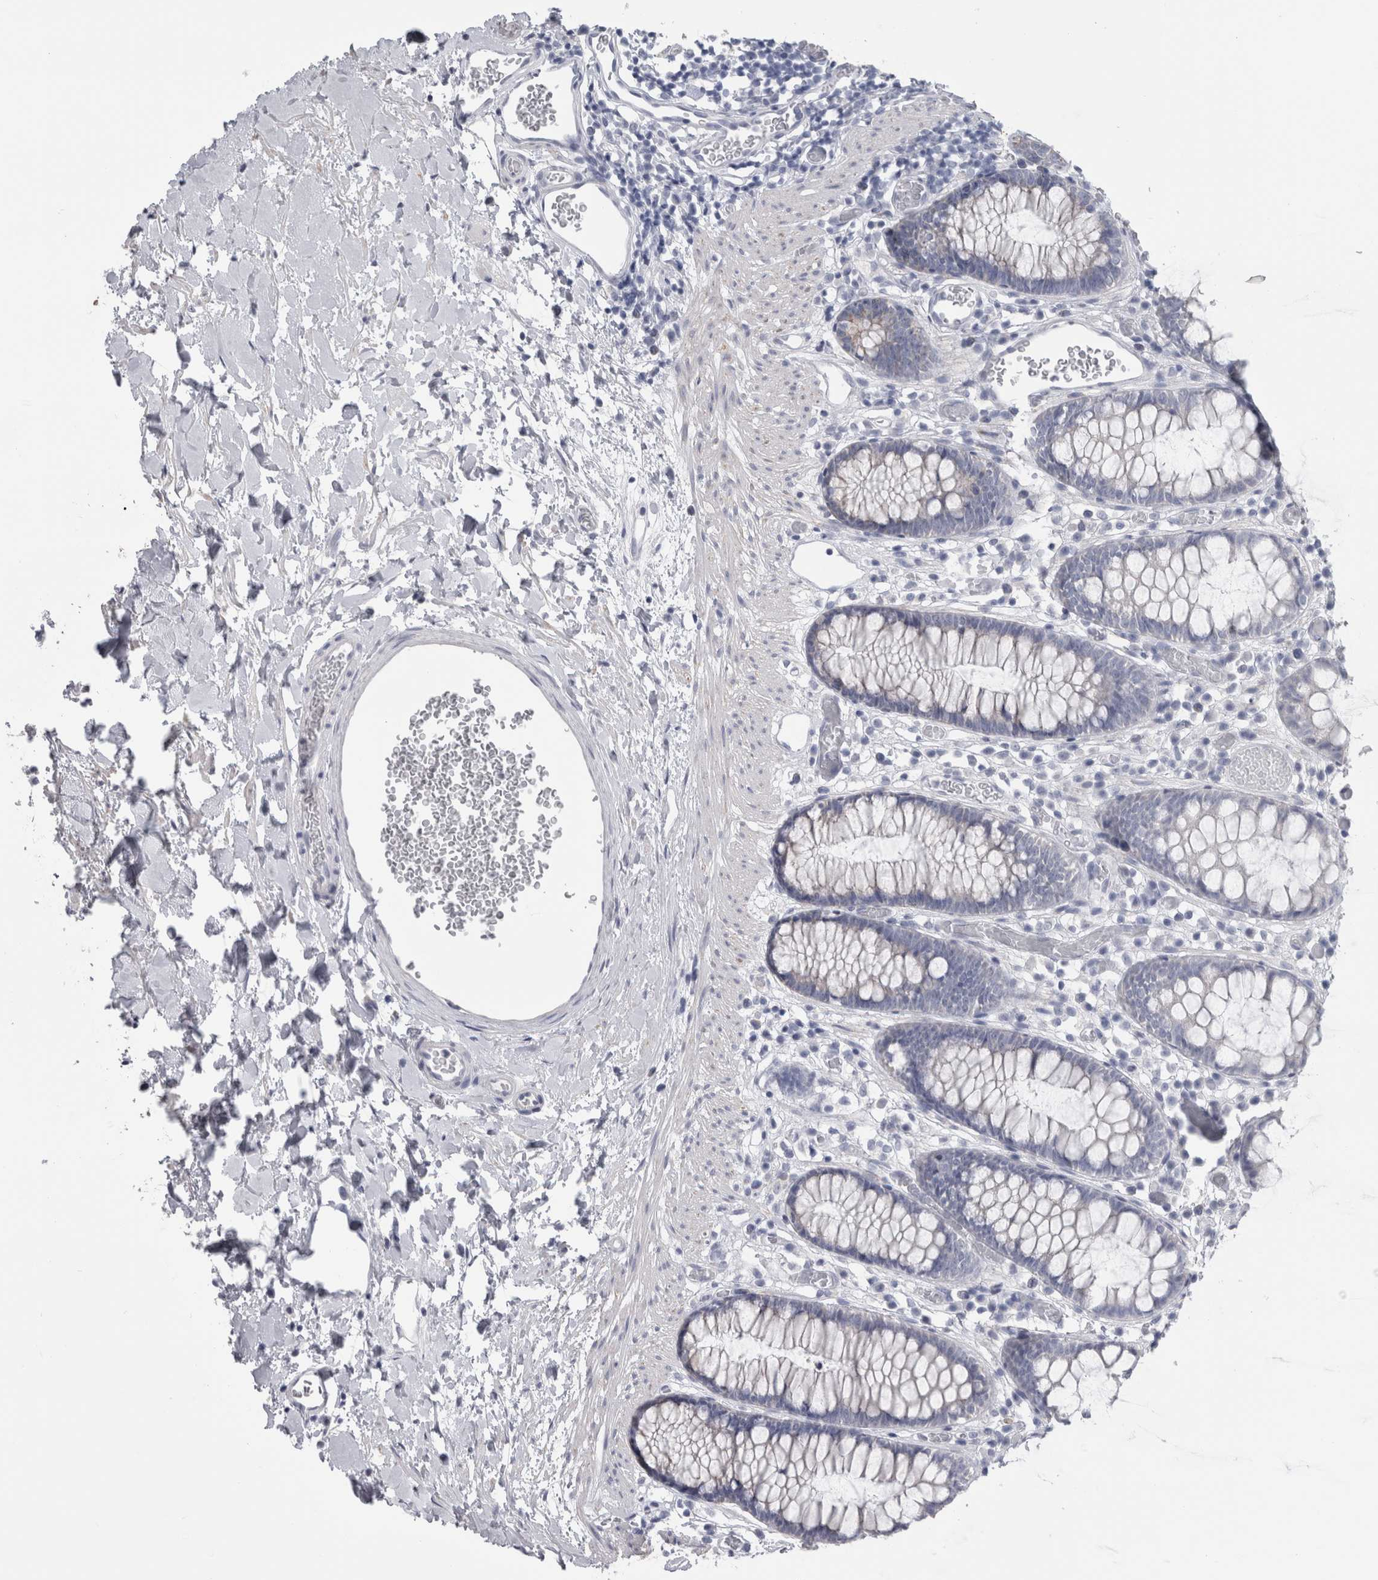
{"staining": {"intensity": "negative", "quantity": "none", "location": "none"}, "tissue": "colon", "cell_type": "Endothelial cells", "image_type": "normal", "snomed": [{"axis": "morphology", "description": "Normal tissue, NOS"}, {"axis": "topography", "description": "Colon"}], "caption": "Normal colon was stained to show a protein in brown. There is no significant positivity in endothelial cells. (DAB immunohistochemistry, high magnification).", "gene": "MSMB", "patient": {"sex": "male", "age": 14}}